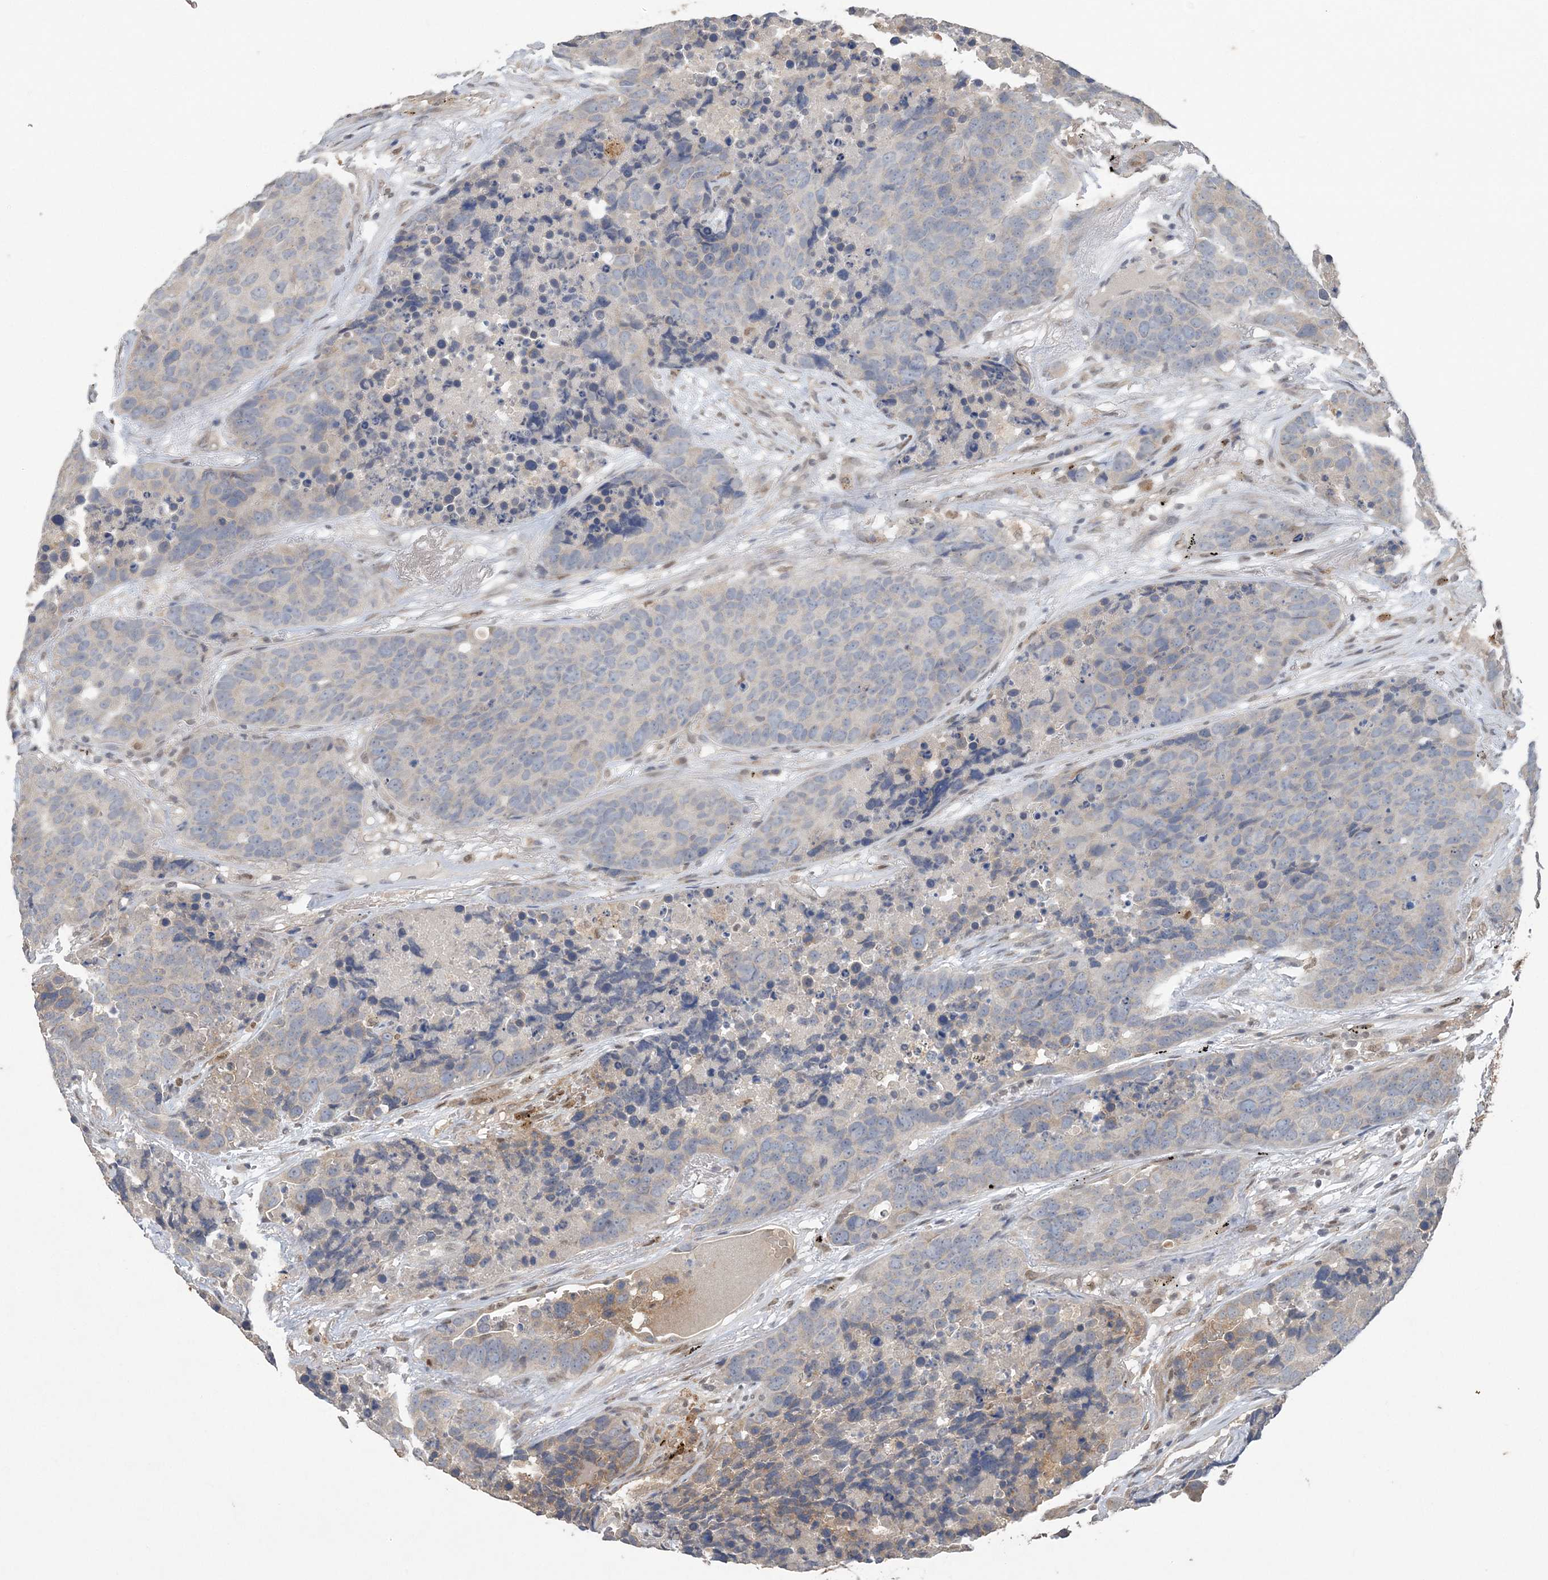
{"staining": {"intensity": "negative", "quantity": "none", "location": "none"}, "tissue": "carcinoid", "cell_type": "Tumor cells", "image_type": "cancer", "snomed": [{"axis": "morphology", "description": "Carcinoid, malignant, NOS"}, {"axis": "topography", "description": "Lung"}], "caption": "Immunohistochemistry histopathology image of neoplastic tissue: carcinoid stained with DAB (3,3'-diaminobenzidine) exhibits no significant protein positivity in tumor cells.", "gene": "ZBTB7A", "patient": {"sex": "male", "age": 60}}